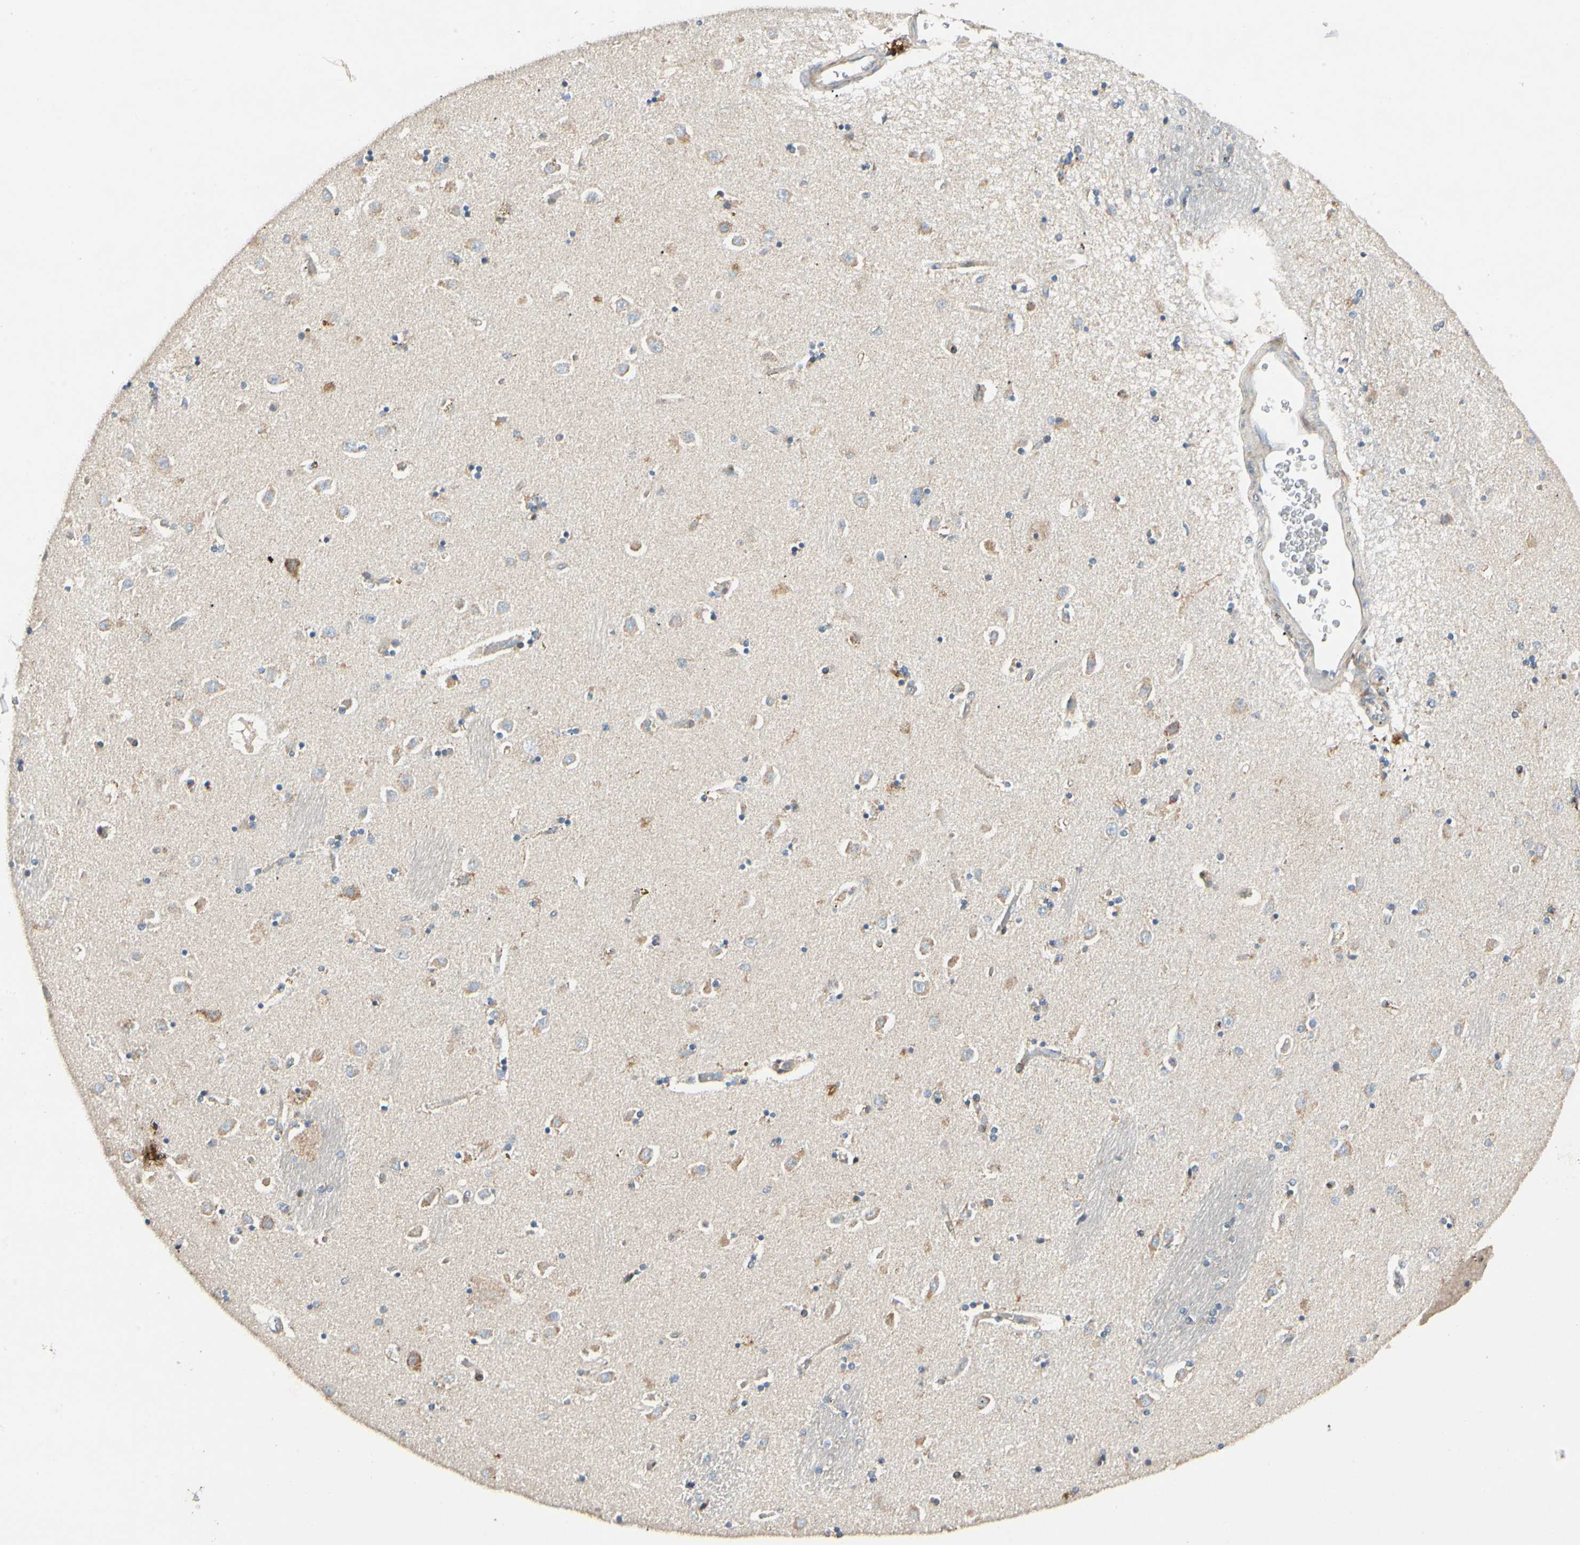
{"staining": {"intensity": "weak", "quantity": ">75%", "location": "cytoplasmic/membranous"}, "tissue": "caudate", "cell_type": "Glial cells", "image_type": "normal", "snomed": [{"axis": "morphology", "description": "Normal tissue, NOS"}, {"axis": "topography", "description": "Lateral ventricle wall"}], "caption": "Brown immunohistochemical staining in normal human caudate reveals weak cytoplasmic/membranous staining in approximately >75% of glial cells. (DAB (3,3'-diaminobenzidine) IHC, brown staining for protein, blue staining for nuclei).", "gene": "MRPL9", "patient": {"sex": "female", "age": 54}}